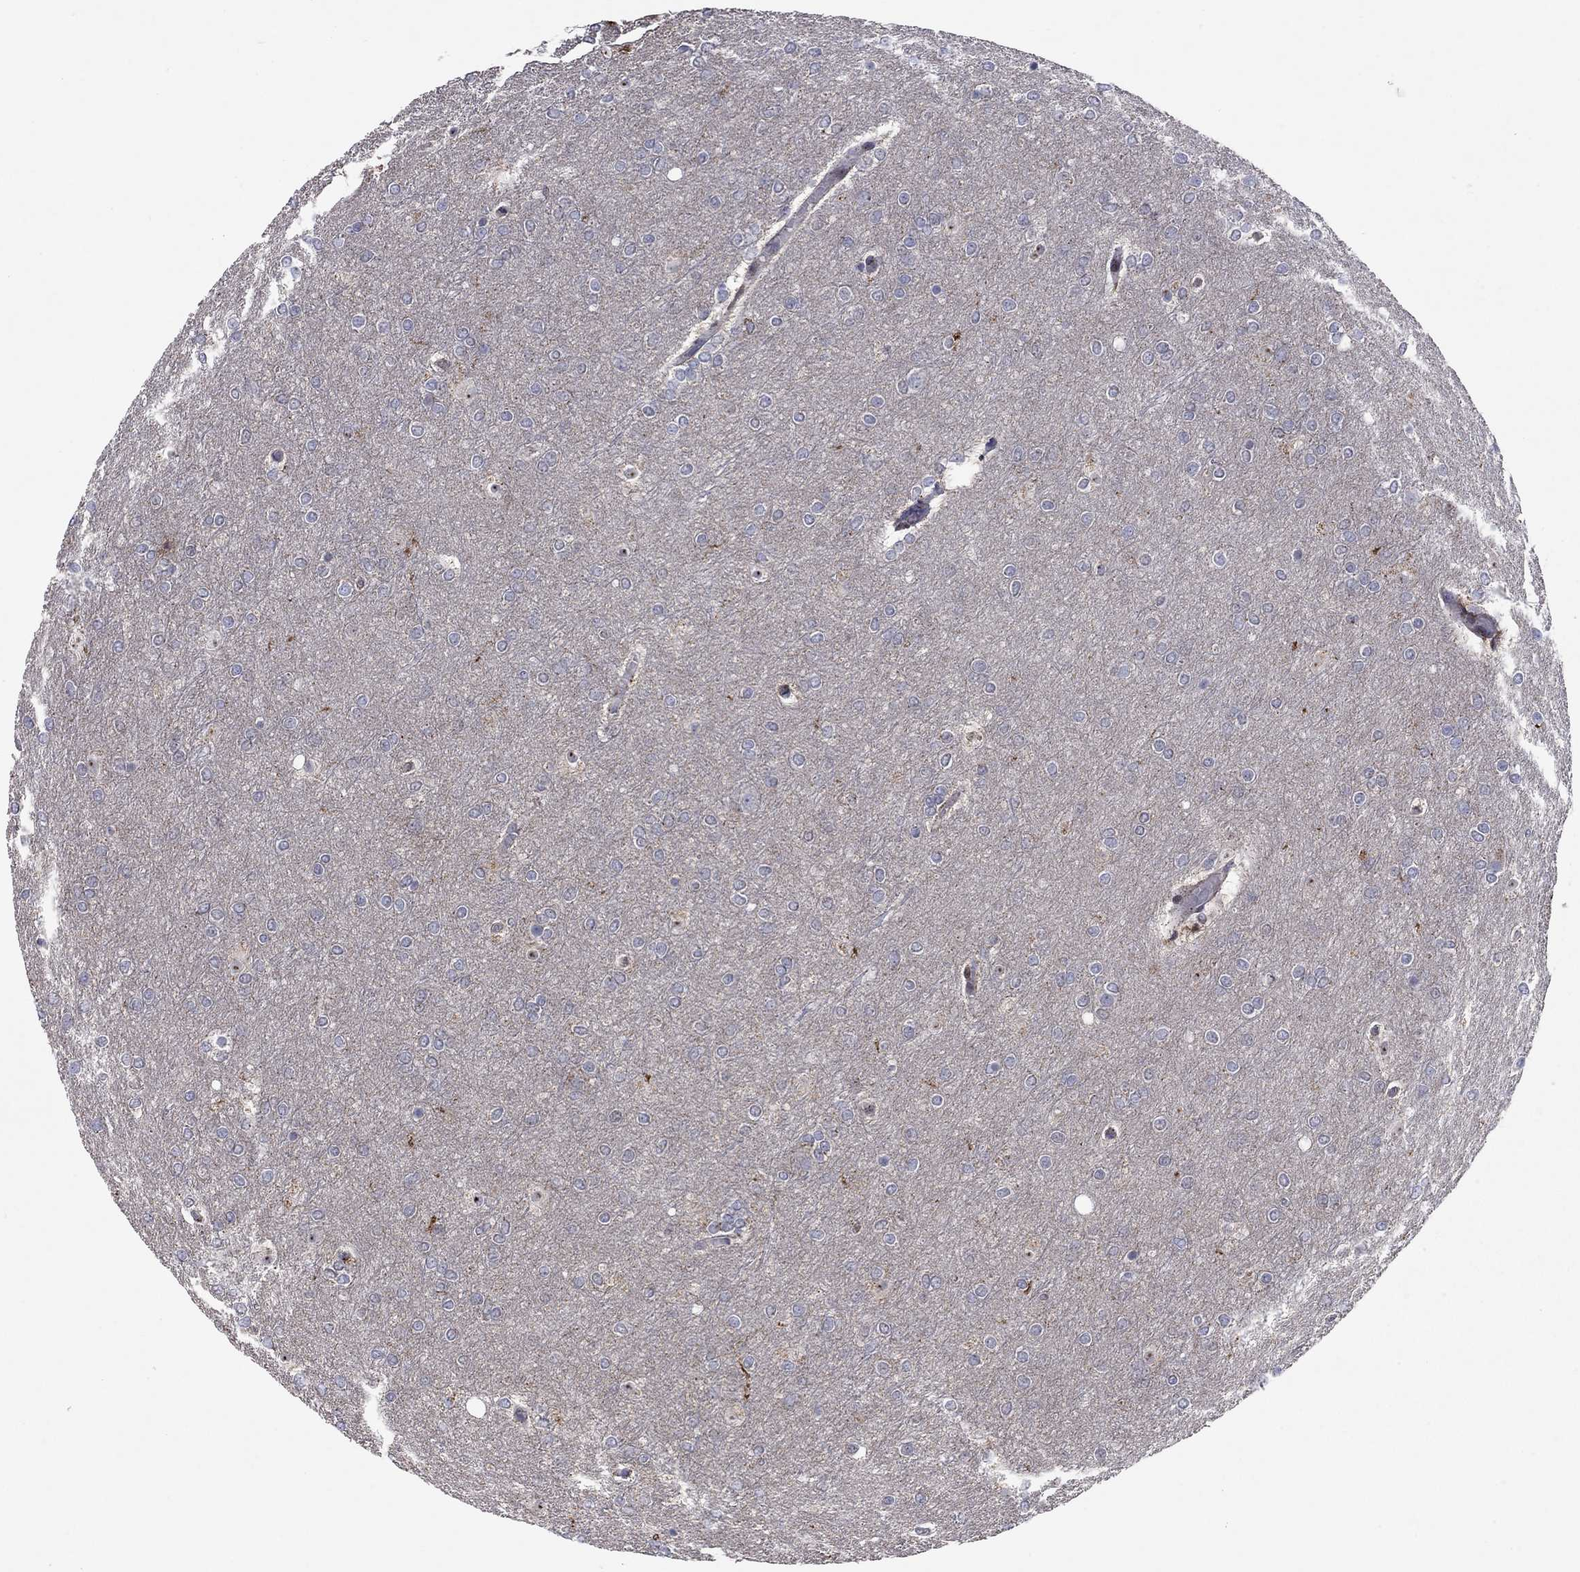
{"staining": {"intensity": "negative", "quantity": "none", "location": "none"}, "tissue": "glioma", "cell_type": "Tumor cells", "image_type": "cancer", "snomed": [{"axis": "morphology", "description": "Glioma, malignant, High grade"}, {"axis": "topography", "description": "Brain"}], "caption": "Glioma stained for a protein using immunohistochemistry (IHC) displays no positivity tumor cells.", "gene": "ERN2", "patient": {"sex": "female", "age": 61}}